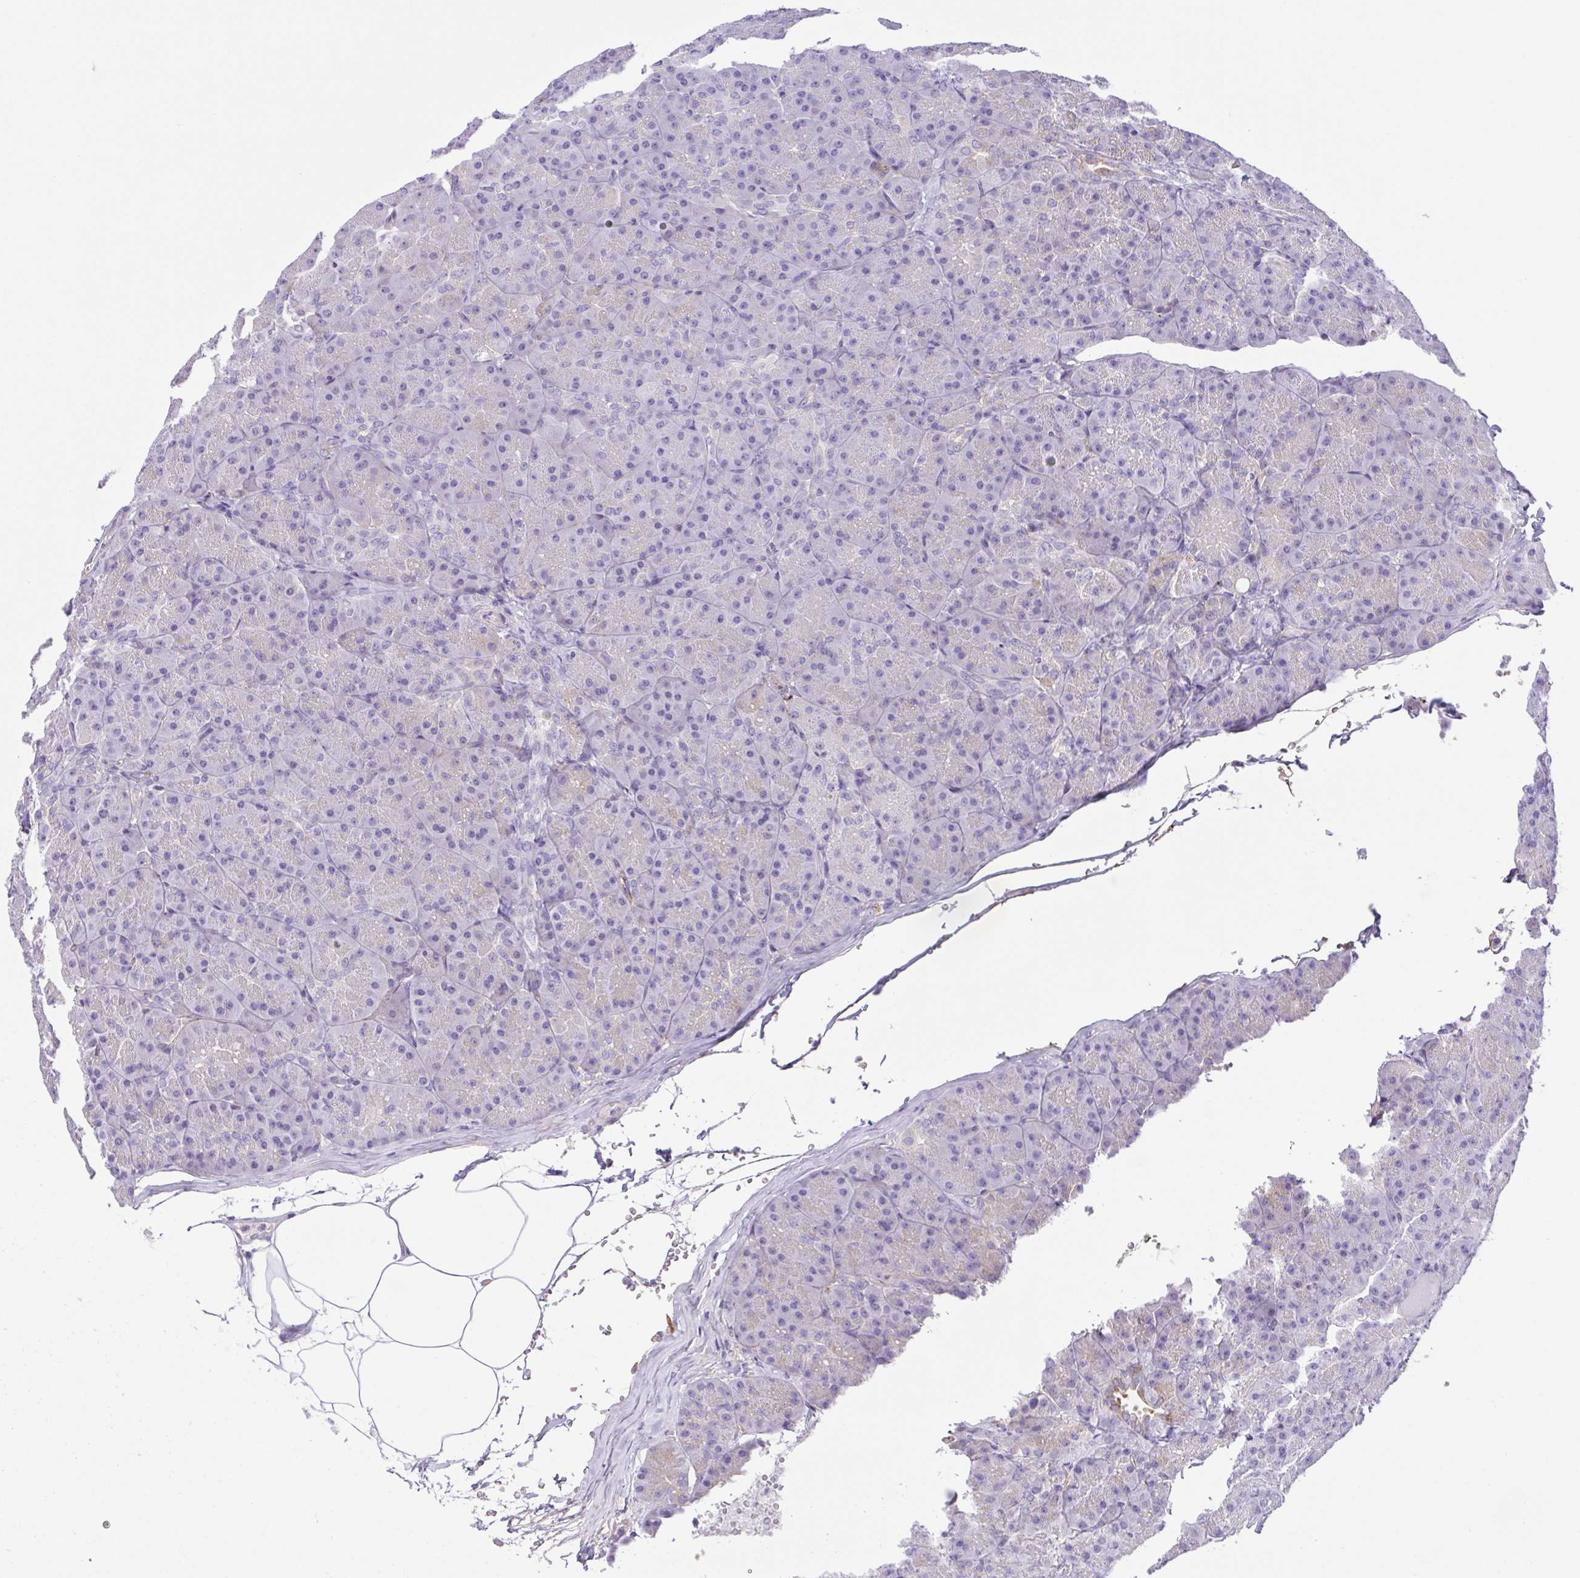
{"staining": {"intensity": "moderate", "quantity": "<25%", "location": "cytoplasmic/membranous"}, "tissue": "pancreas", "cell_type": "Exocrine glandular cells", "image_type": "normal", "snomed": [{"axis": "morphology", "description": "Normal tissue, NOS"}, {"axis": "topography", "description": "Pancreas"}], "caption": "High-magnification brightfield microscopy of unremarkable pancreas stained with DAB (brown) and counterstained with hematoxylin (blue). exocrine glandular cells exhibit moderate cytoplasmic/membranous staining is identified in about<25% of cells.", "gene": "DCLK2", "patient": {"sex": "male", "age": 57}}